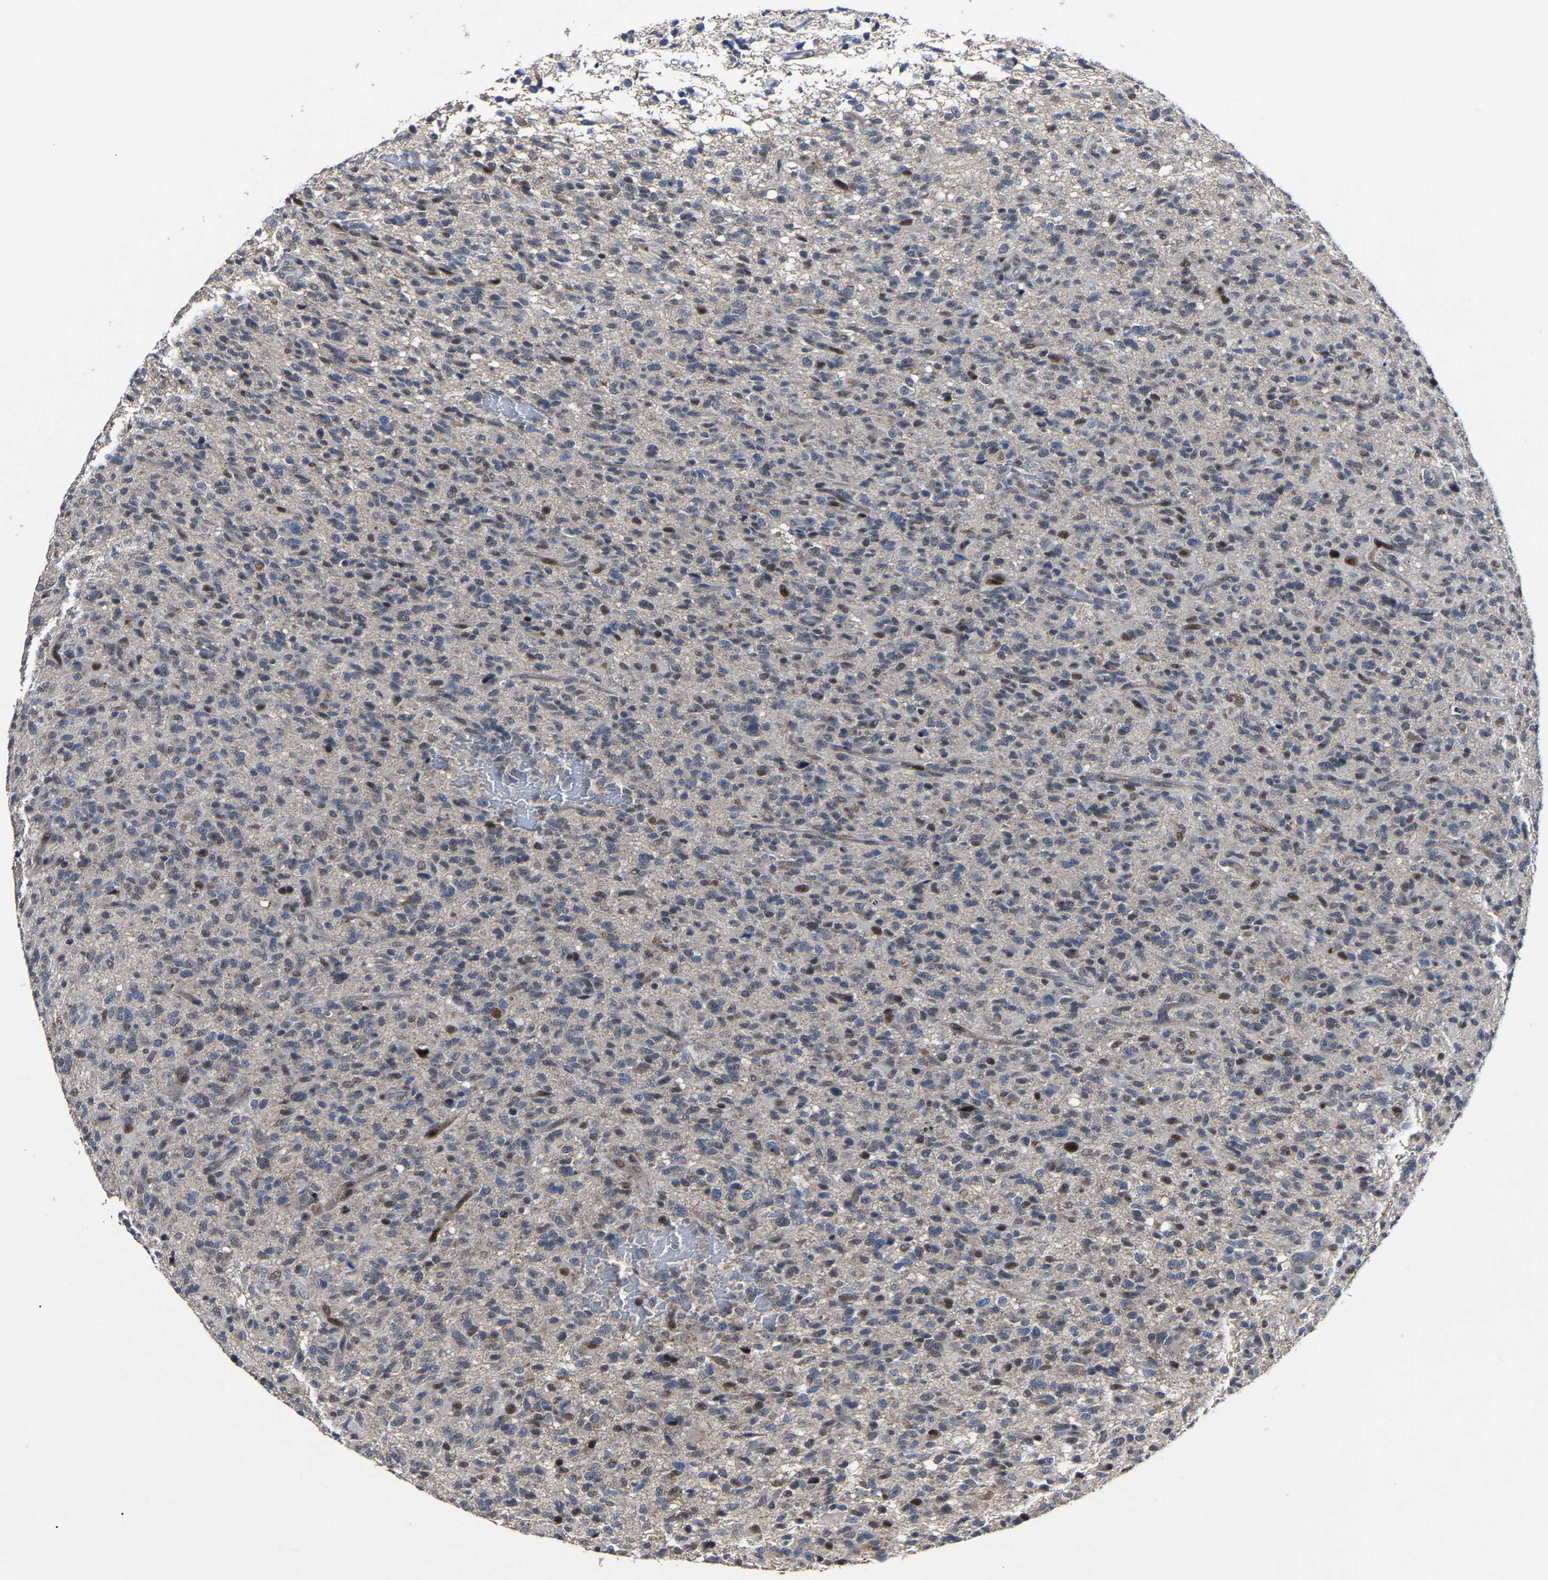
{"staining": {"intensity": "moderate", "quantity": "<25%", "location": "nuclear"}, "tissue": "glioma", "cell_type": "Tumor cells", "image_type": "cancer", "snomed": [{"axis": "morphology", "description": "Glioma, malignant, High grade"}, {"axis": "topography", "description": "Brain"}], "caption": "Moderate nuclear protein expression is present in approximately <25% of tumor cells in high-grade glioma (malignant).", "gene": "LSM8", "patient": {"sex": "male", "age": 71}}